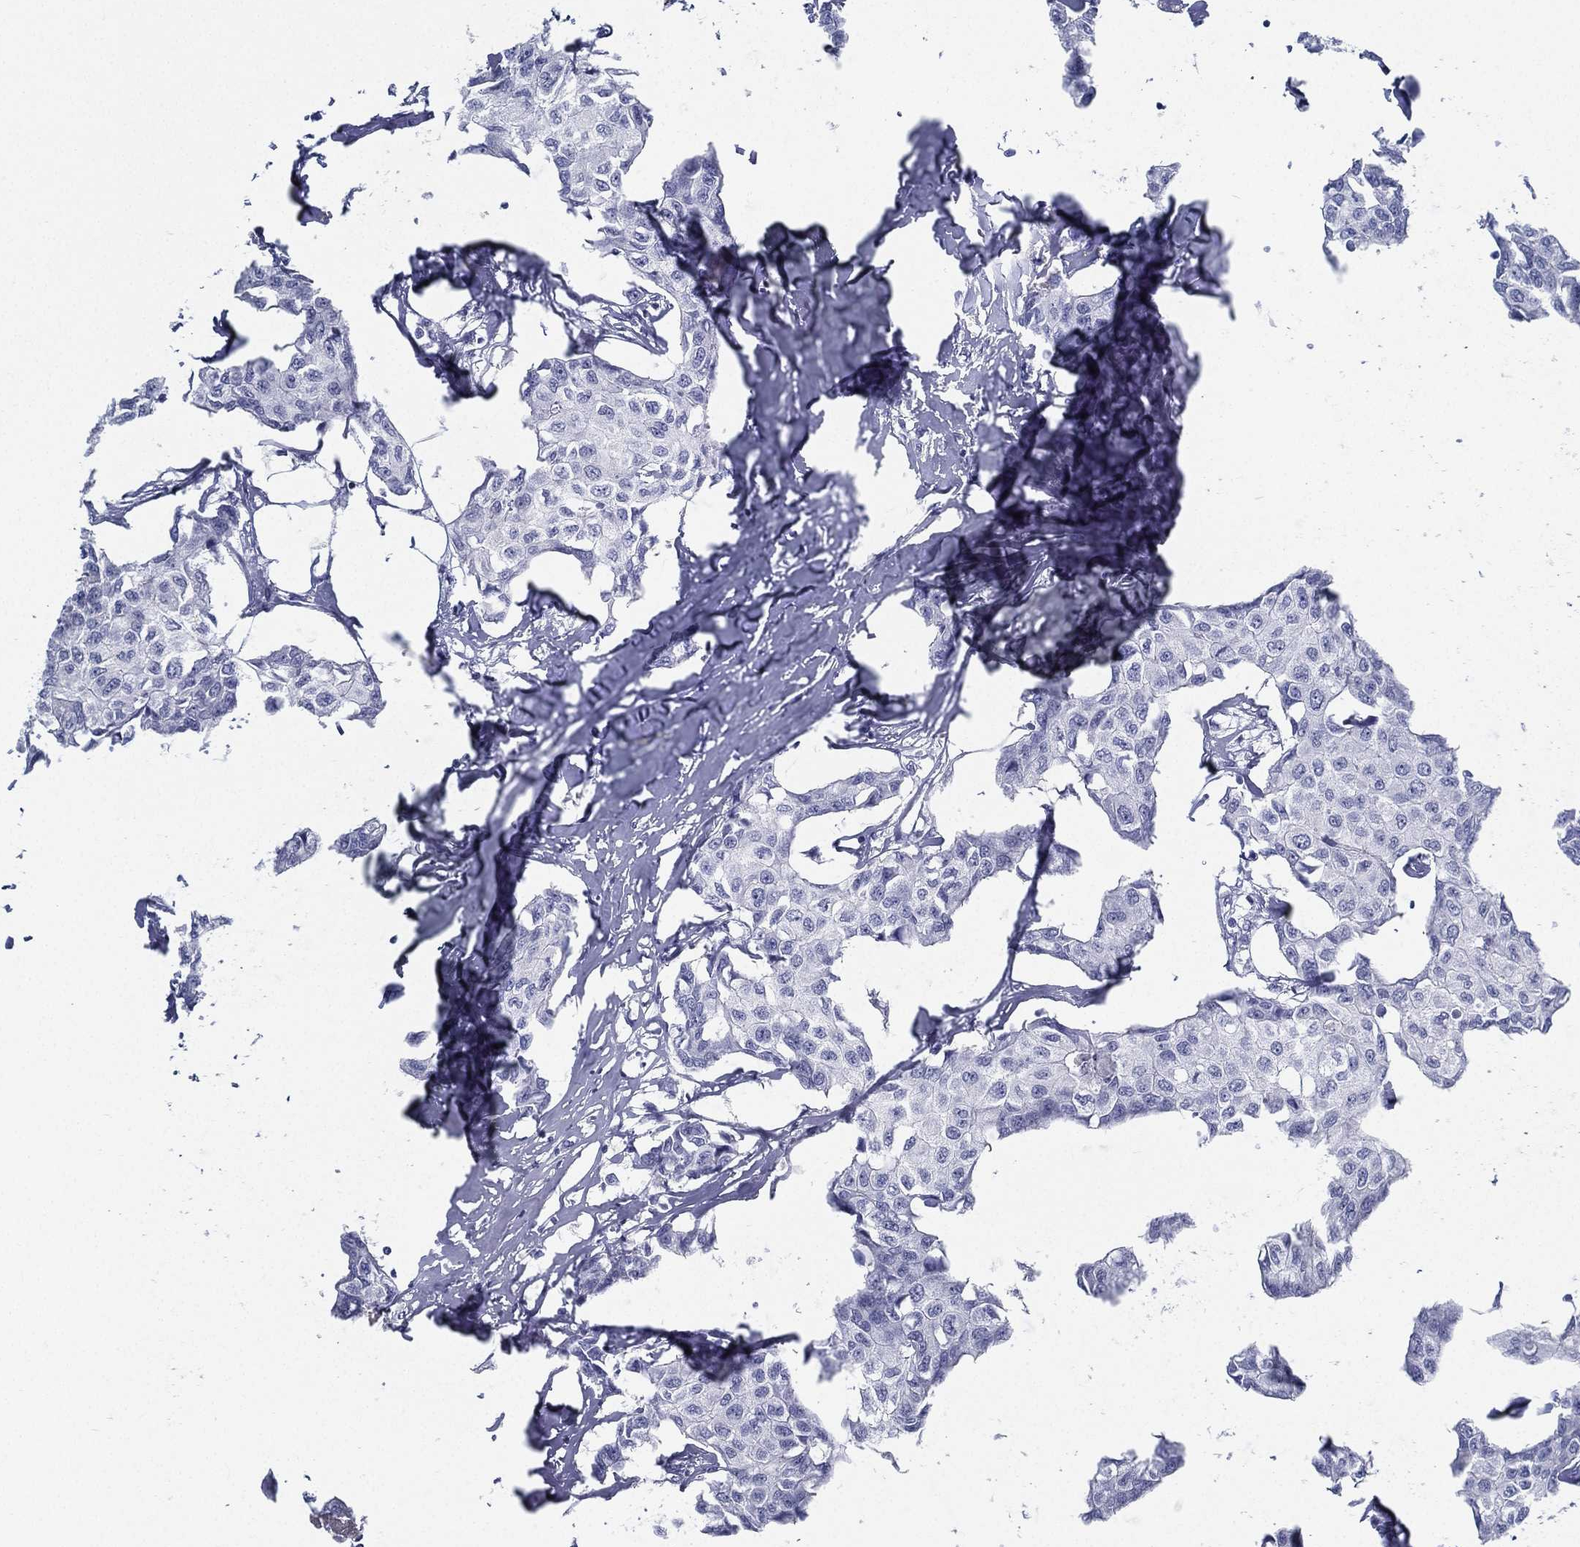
{"staining": {"intensity": "negative", "quantity": "none", "location": "none"}, "tissue": "breast cancer", "cell_type": "Tumor cells", "image_type": "cancer", "snomed": [{"axis": "morphology", "description": "Duct carcinoma"}, {"axis": "topography", "description": "Breast"}], "caption": "High magnification brightfield microscopy of breast cancer (invasive ductal carcinoma) stained with DAB (3,3'-diaminobenzidine) (brown) and counterstained with hematoxylin (blue): tumor cells show no significant positivity.", "gene": "ATP1B2", "patient": {"sex": "female", "age": 80}}